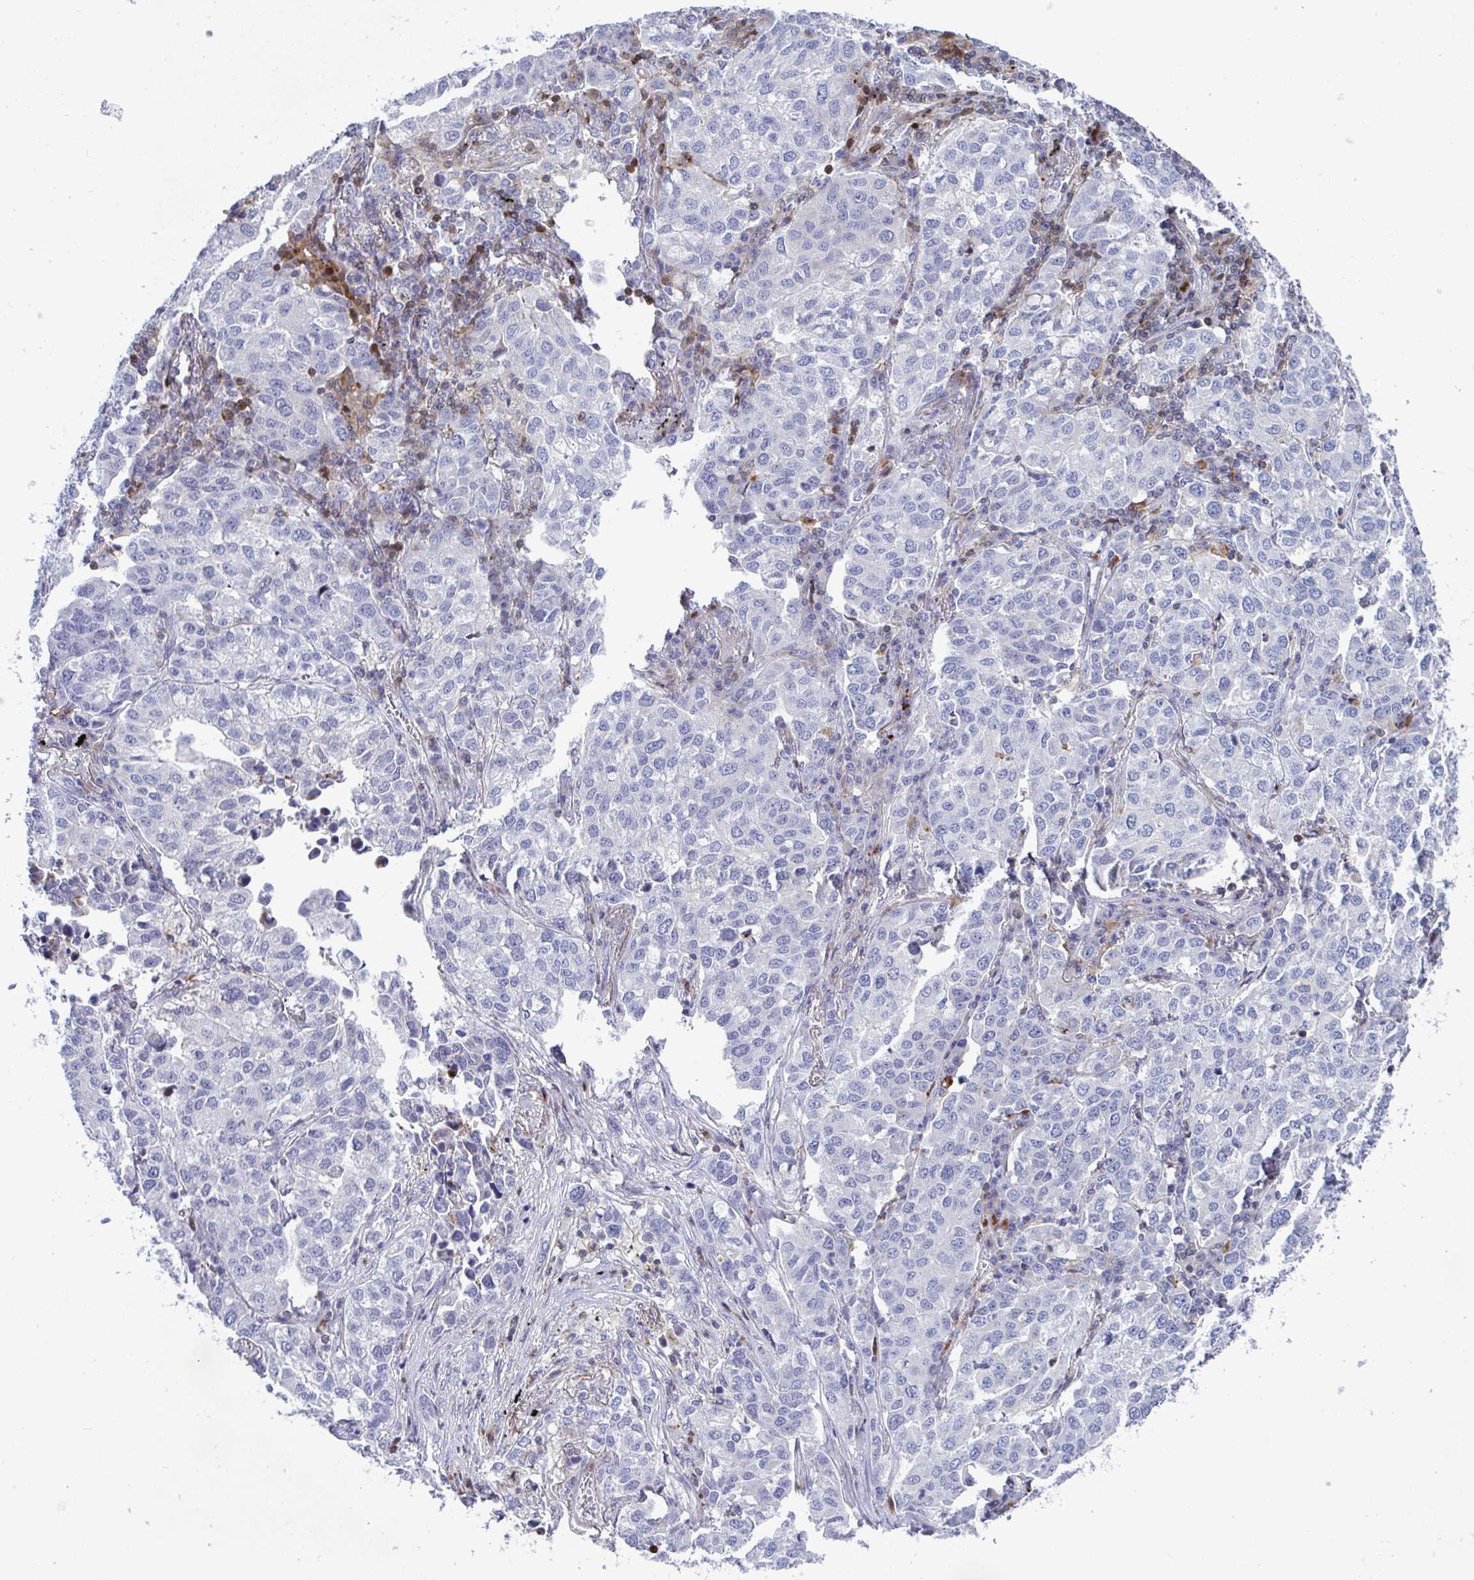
{"staining": {"intensity": "negative", "quantity": "none", "location": "none"}, "tissue": "lung cancer", "cell_type": "Tumor cells", "image_type": "cancer", "snomed": [{"axis": "morphology", "description": "Adenocarcinoma, NOS"}, {"axis": "morphology", "description": "Adenocarcinoma, metastatic, NOS"}, {"axis": "topography", "description": "Lymph node"}, {"axis": "topography", "description": "Lung"}], "caption": "IHC photomicrograph of metastatic adenocarcinoma (lung) stained for a protein (brown), which reveals no expression in tumor cells. The staining is performed using DAB brown chromogen with nuclei counter-stained in using hematoxylin.", "gene": "AOC2", "patient": {"sex": "female", "age": 65}}